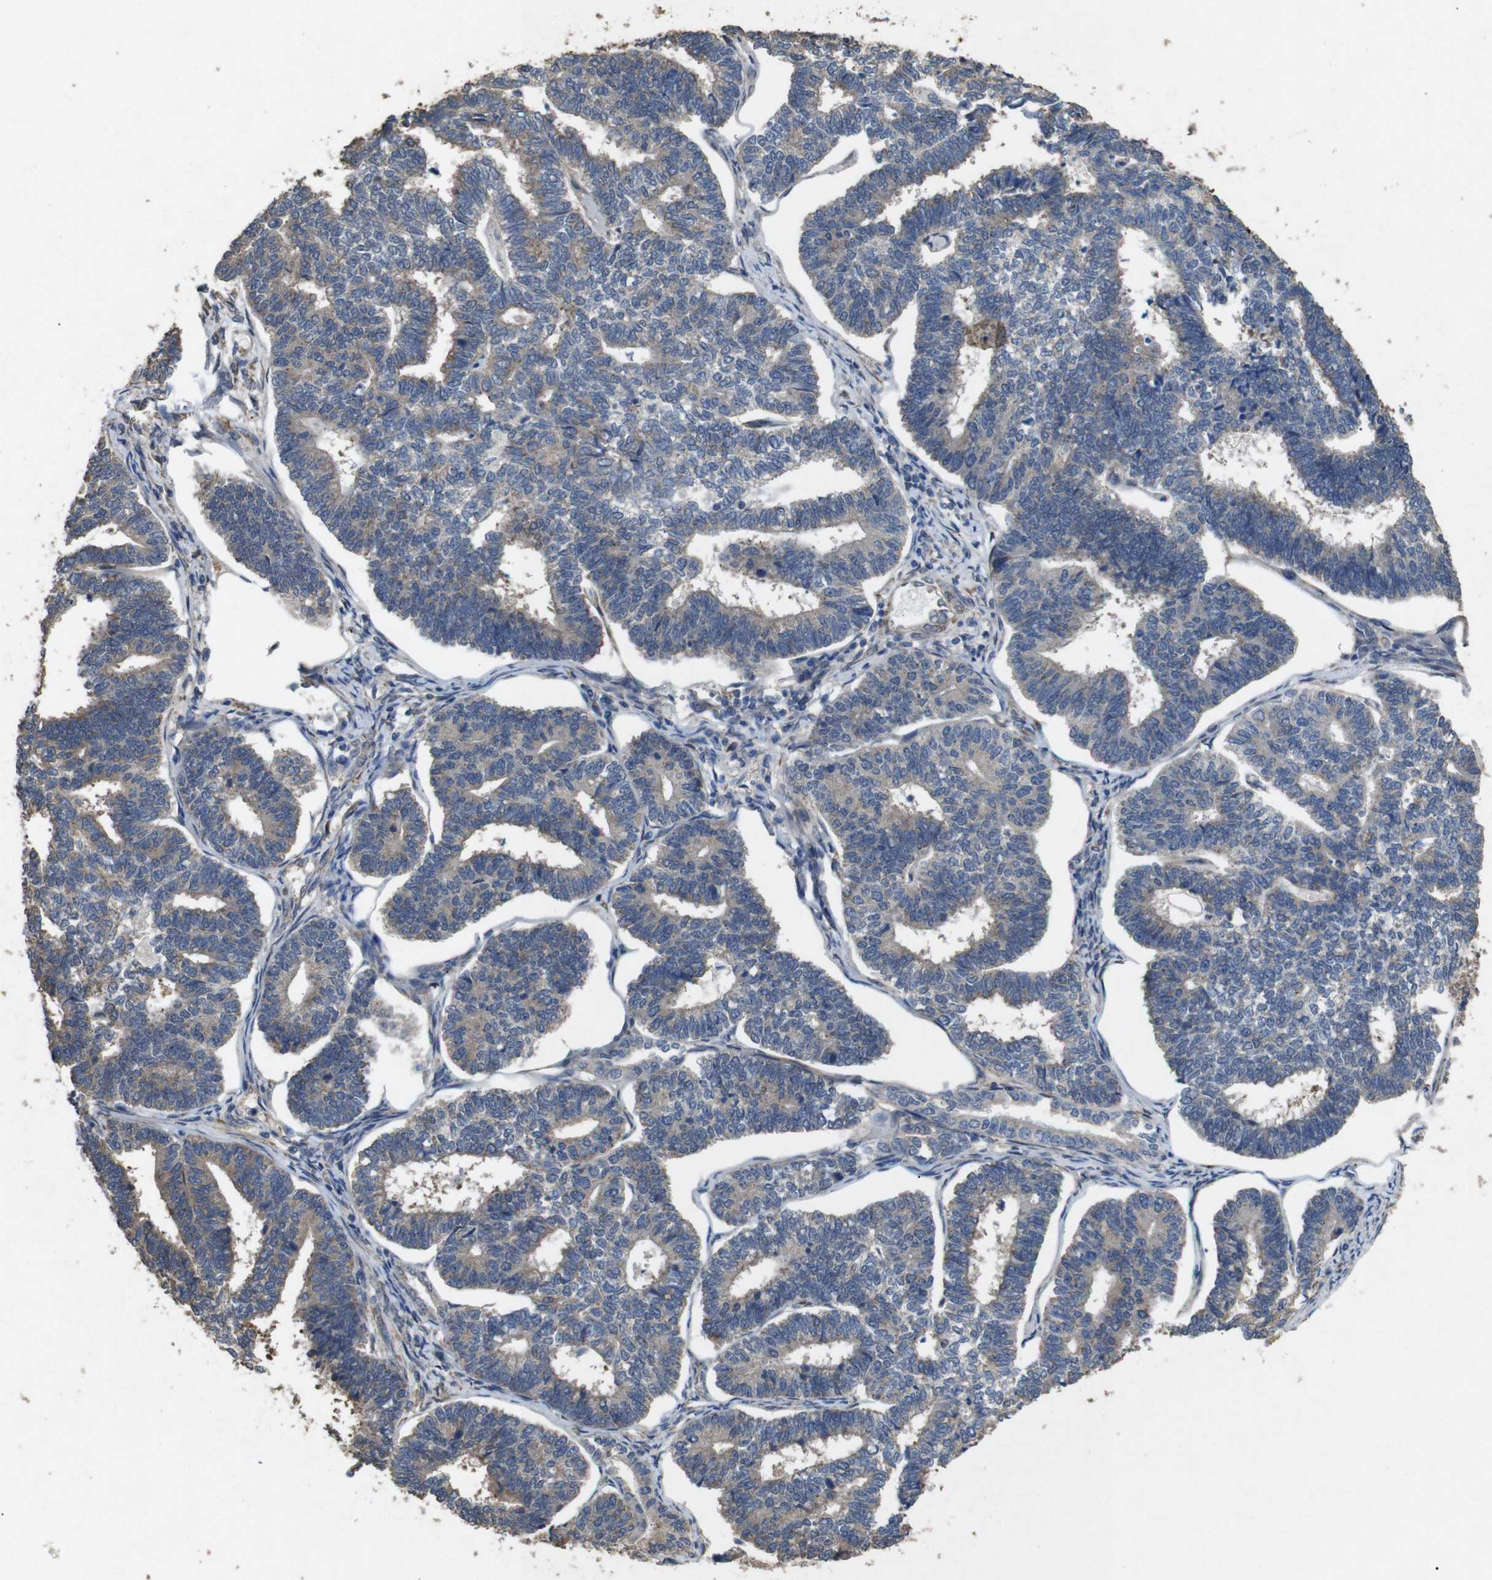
{"staining": {"intensity": "weak", "quantity": "25%-75%", "location": "cytoplasmic/membranous"}, "tissue": "endometrial cancer", "cell_type": "Tumor cells", "image_type": "cancer", "snomed": [{"axis": "morphology", "description": "Adenocarcinoma, NOS"}, {"axis": "topography", "description": "Endometrium"}], "caption": "DAB immunohistochemical staining of human endometrial adenocarcinoma demonstrates weak cytoplasmic/membranous protein staining in approximately 25%-75% of tumor cells.", "gene": "BNIP3", "patient": {"sex": "female", "age": 70}}